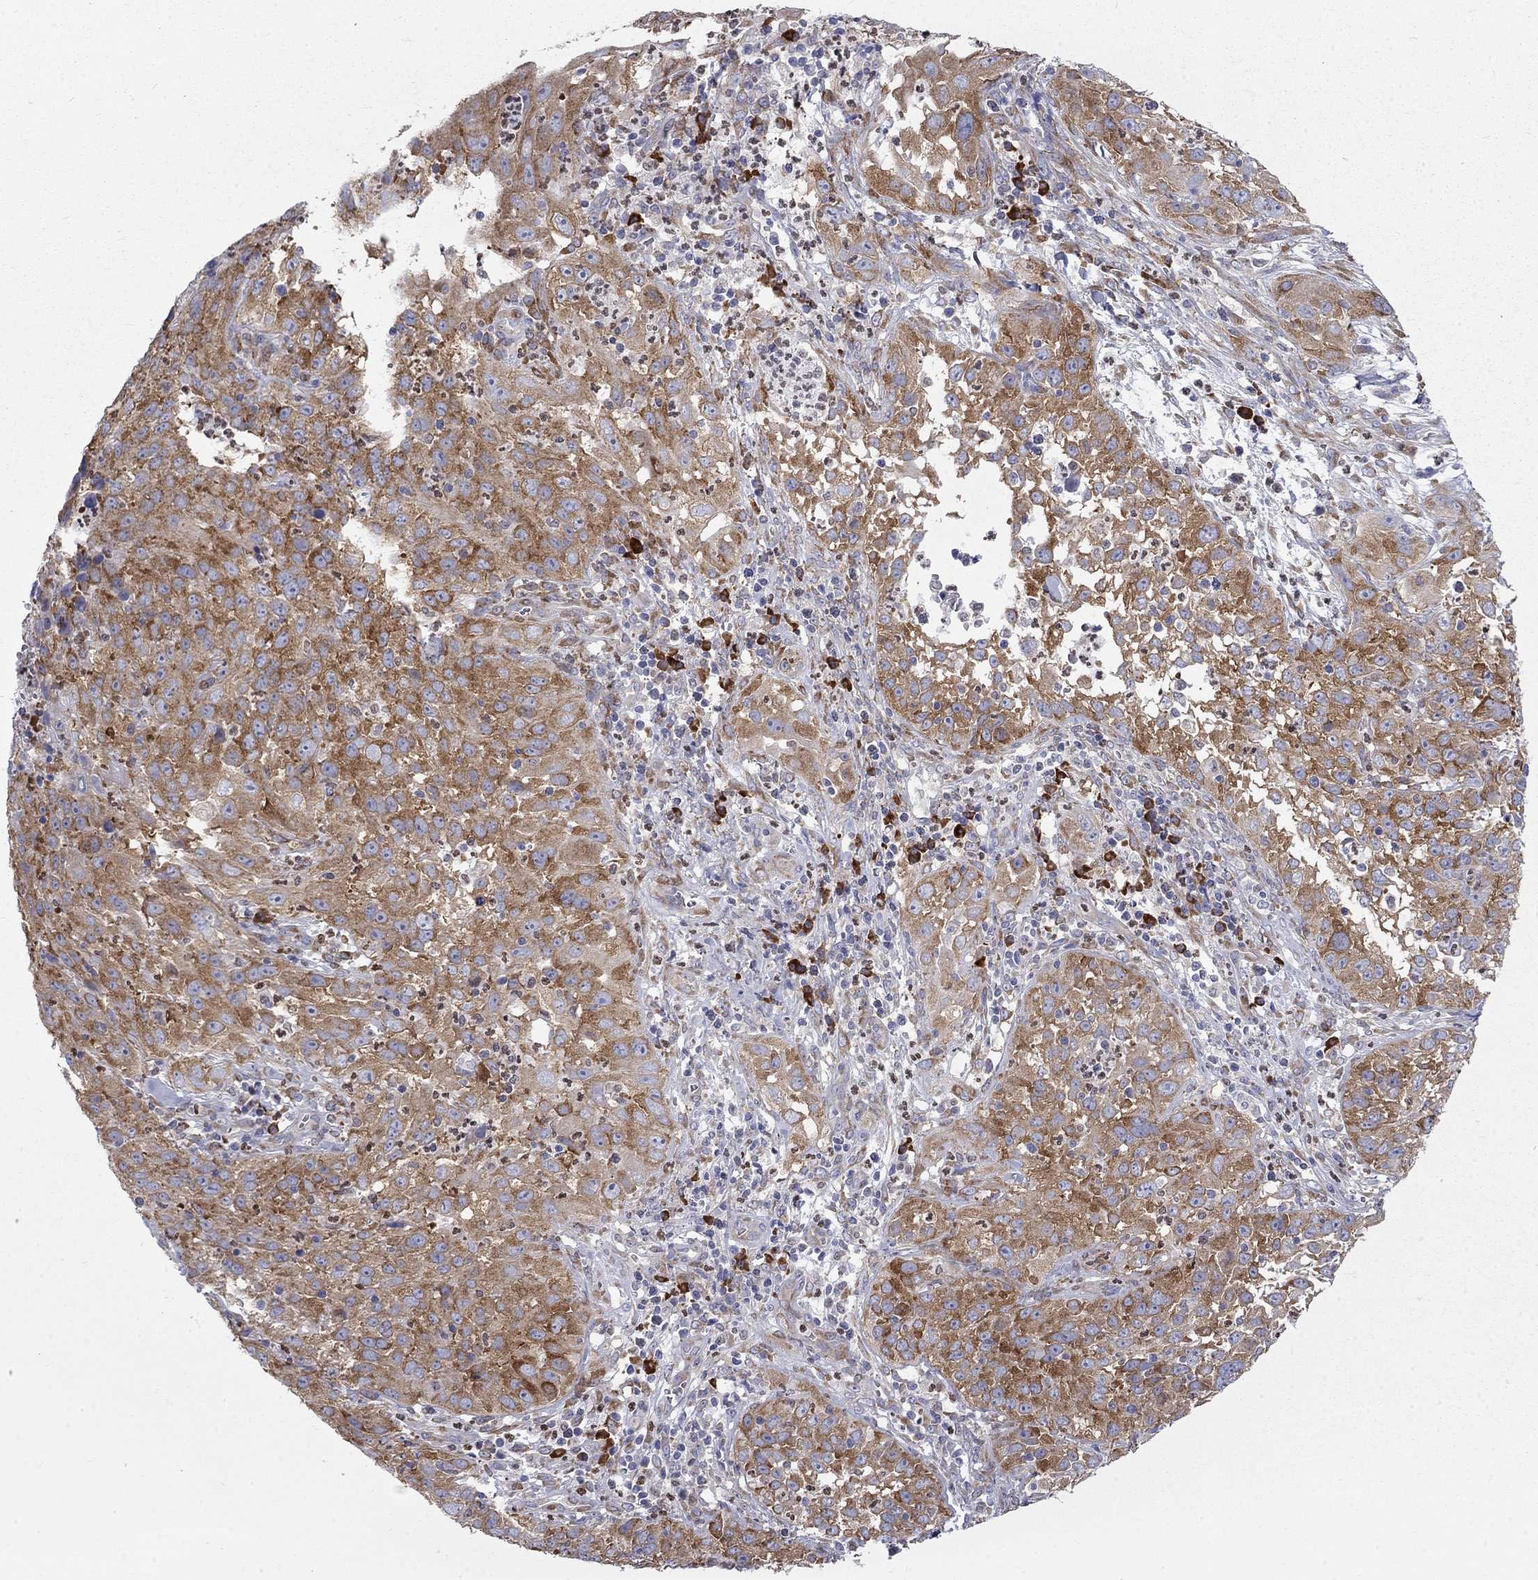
{"staining": {"intensity": "moderate", "quantity": ">75%", "location": "cytoplasmic/membranous"}, "tissue": "cervical cancer", "cell_type": "Tumor cells", "image_type": "cancer", "snomed": [{"axis": "morphology", "description": "Squamous cell carcinoma, NOS"}, {"axis": "topography", "description": "Cervix"}], "caption": "Protein staining displays moderate cytoplasmic/membranous staining in approximately >75% of tumor cells in squamous cell carcinoma (cervical). (IHC, brightfield microscopy, high magnification).", "gene": "PABPC4", "patient": {"sex": "female", "age": 32}}